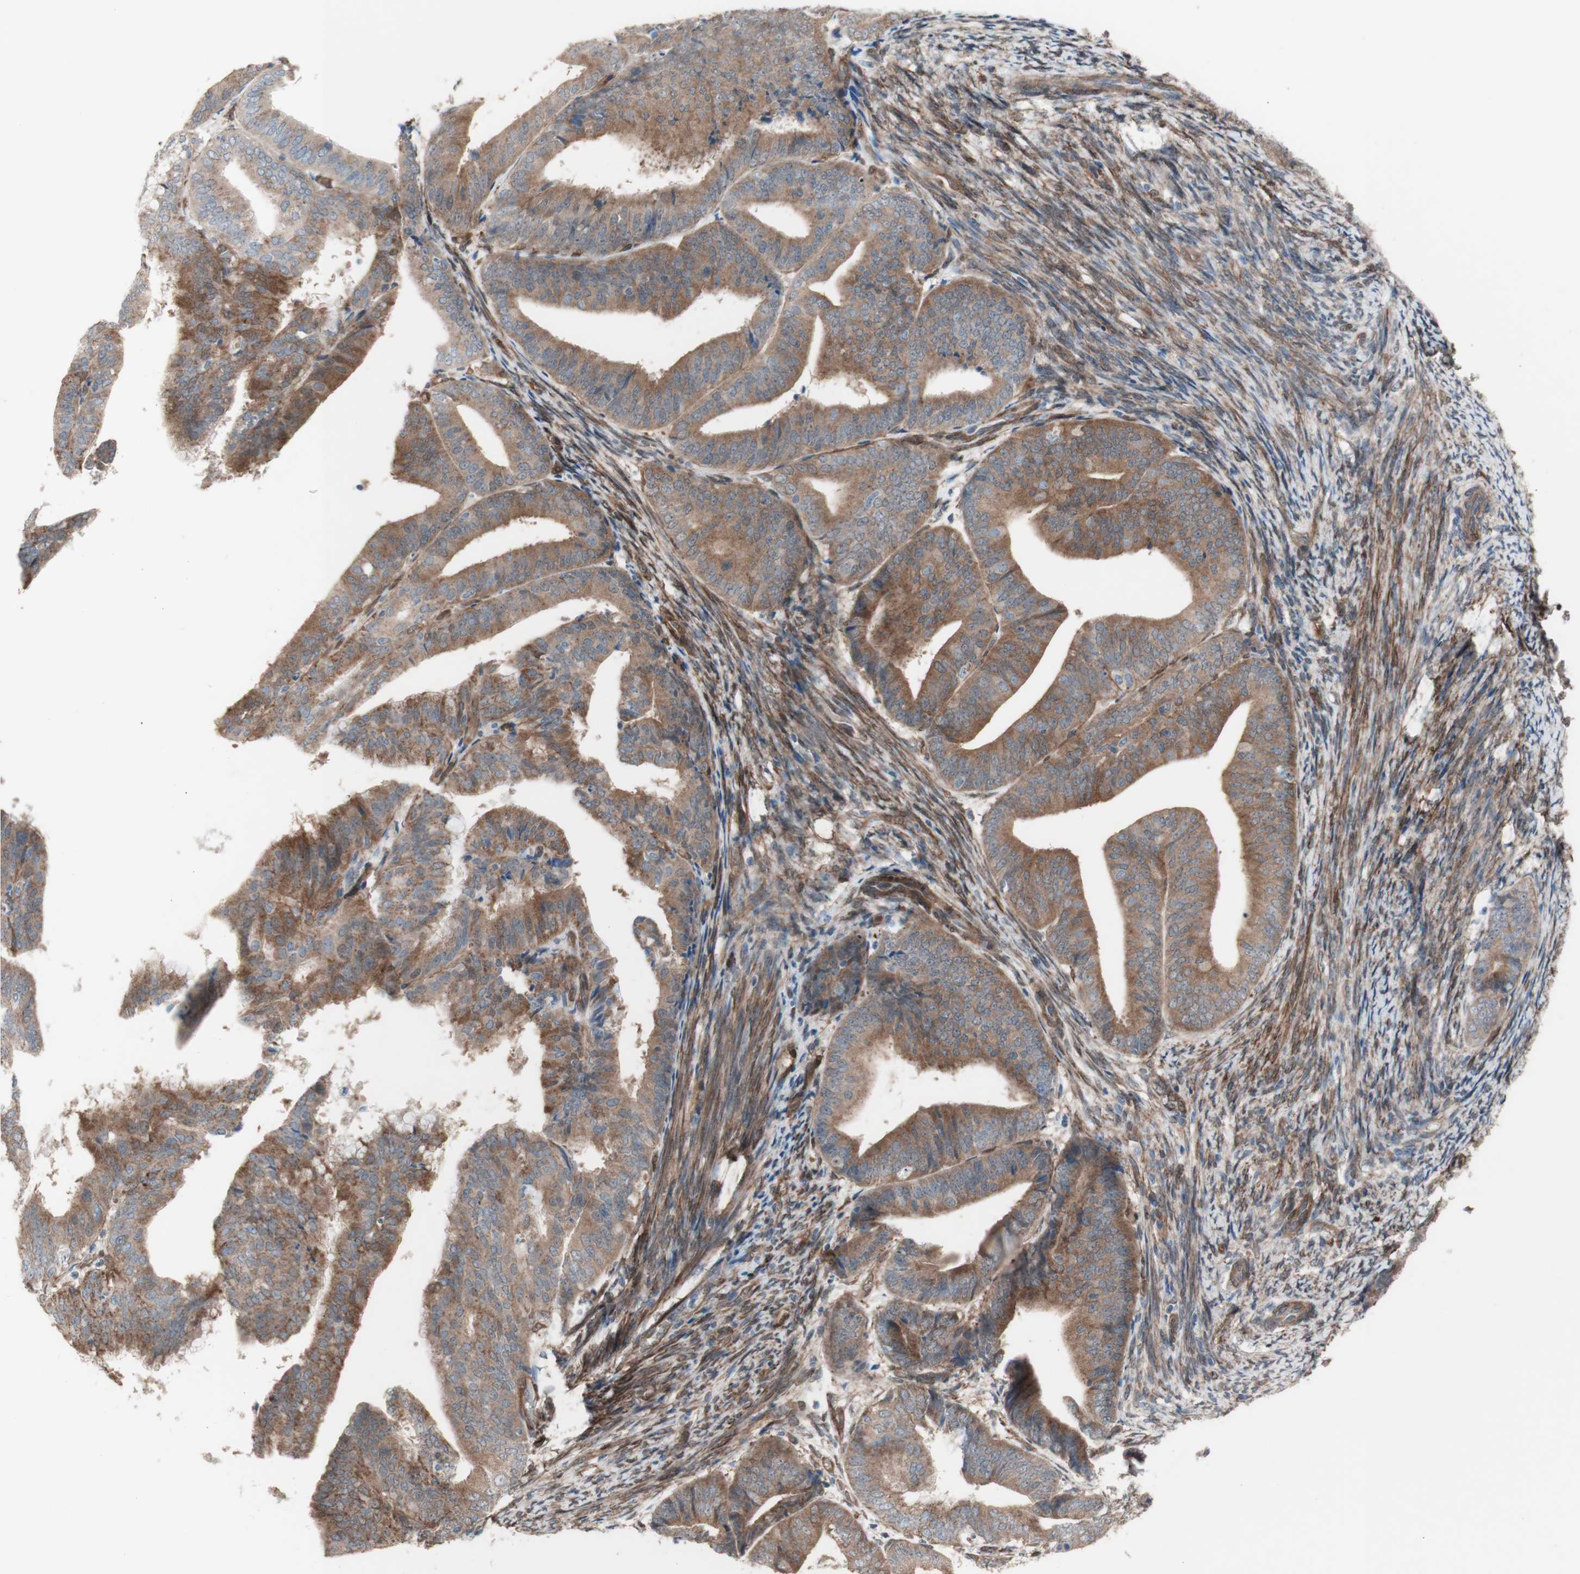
{"staining": {"intensity": "moderate", "quantity": ">75%", "location": "cytoplasmic/membranous"}, "tissue": "endometrial cancer", "cell_type": "Tumor cells", "image_type": "cancer", "snomed": [{"axis": "morphology", "description": "Adenocarcinoma, NOS"}, {"axis": "topography", "description": "Endometrium"}], "caption": "Brown immunohistochemical staining in human endometrial adenocarcinoma displays moderate cytoplasmic/membranous expression in approximately >75% of tumor cells.", "gene": "CNN3", "patient": {"sex": "female", "age": 63}}